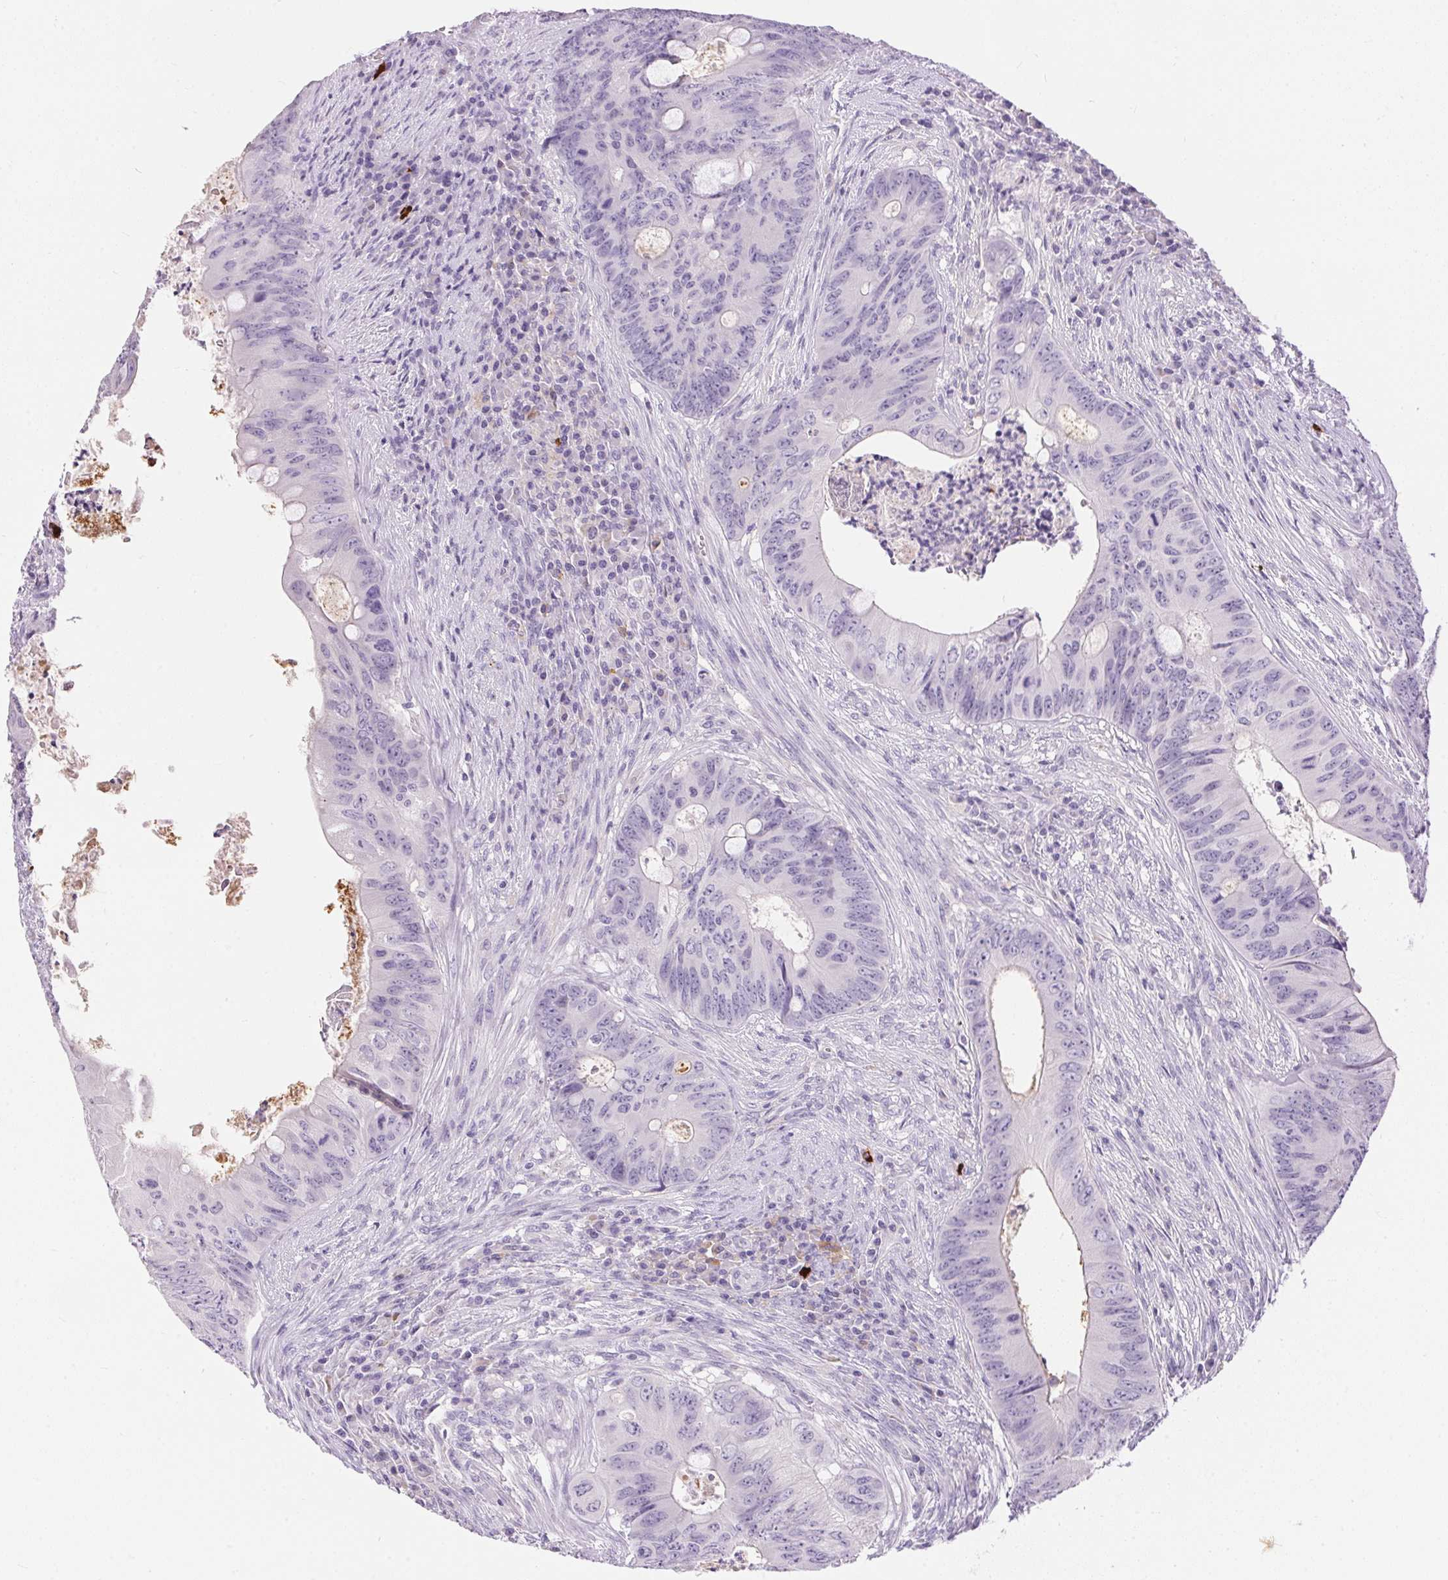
{"staining": {"intensity": "negative", "quantity": "none", "location": "none"}, "tissue": "colorectal cancer", "cell_type": "Tumor cells", "image_type": "cancer", "snomed": [{"axis": "morphology", "description": "Adenocarcinoma, NOS"}, {"axis": "topography", "description": "Colon"}], "caption": "The IHC micrograph has no significant expression in tumor cells of colorectal cancer tissue.", "gene": "PNLIPRP3", "patient": {"sex": "female", "age": 74}}